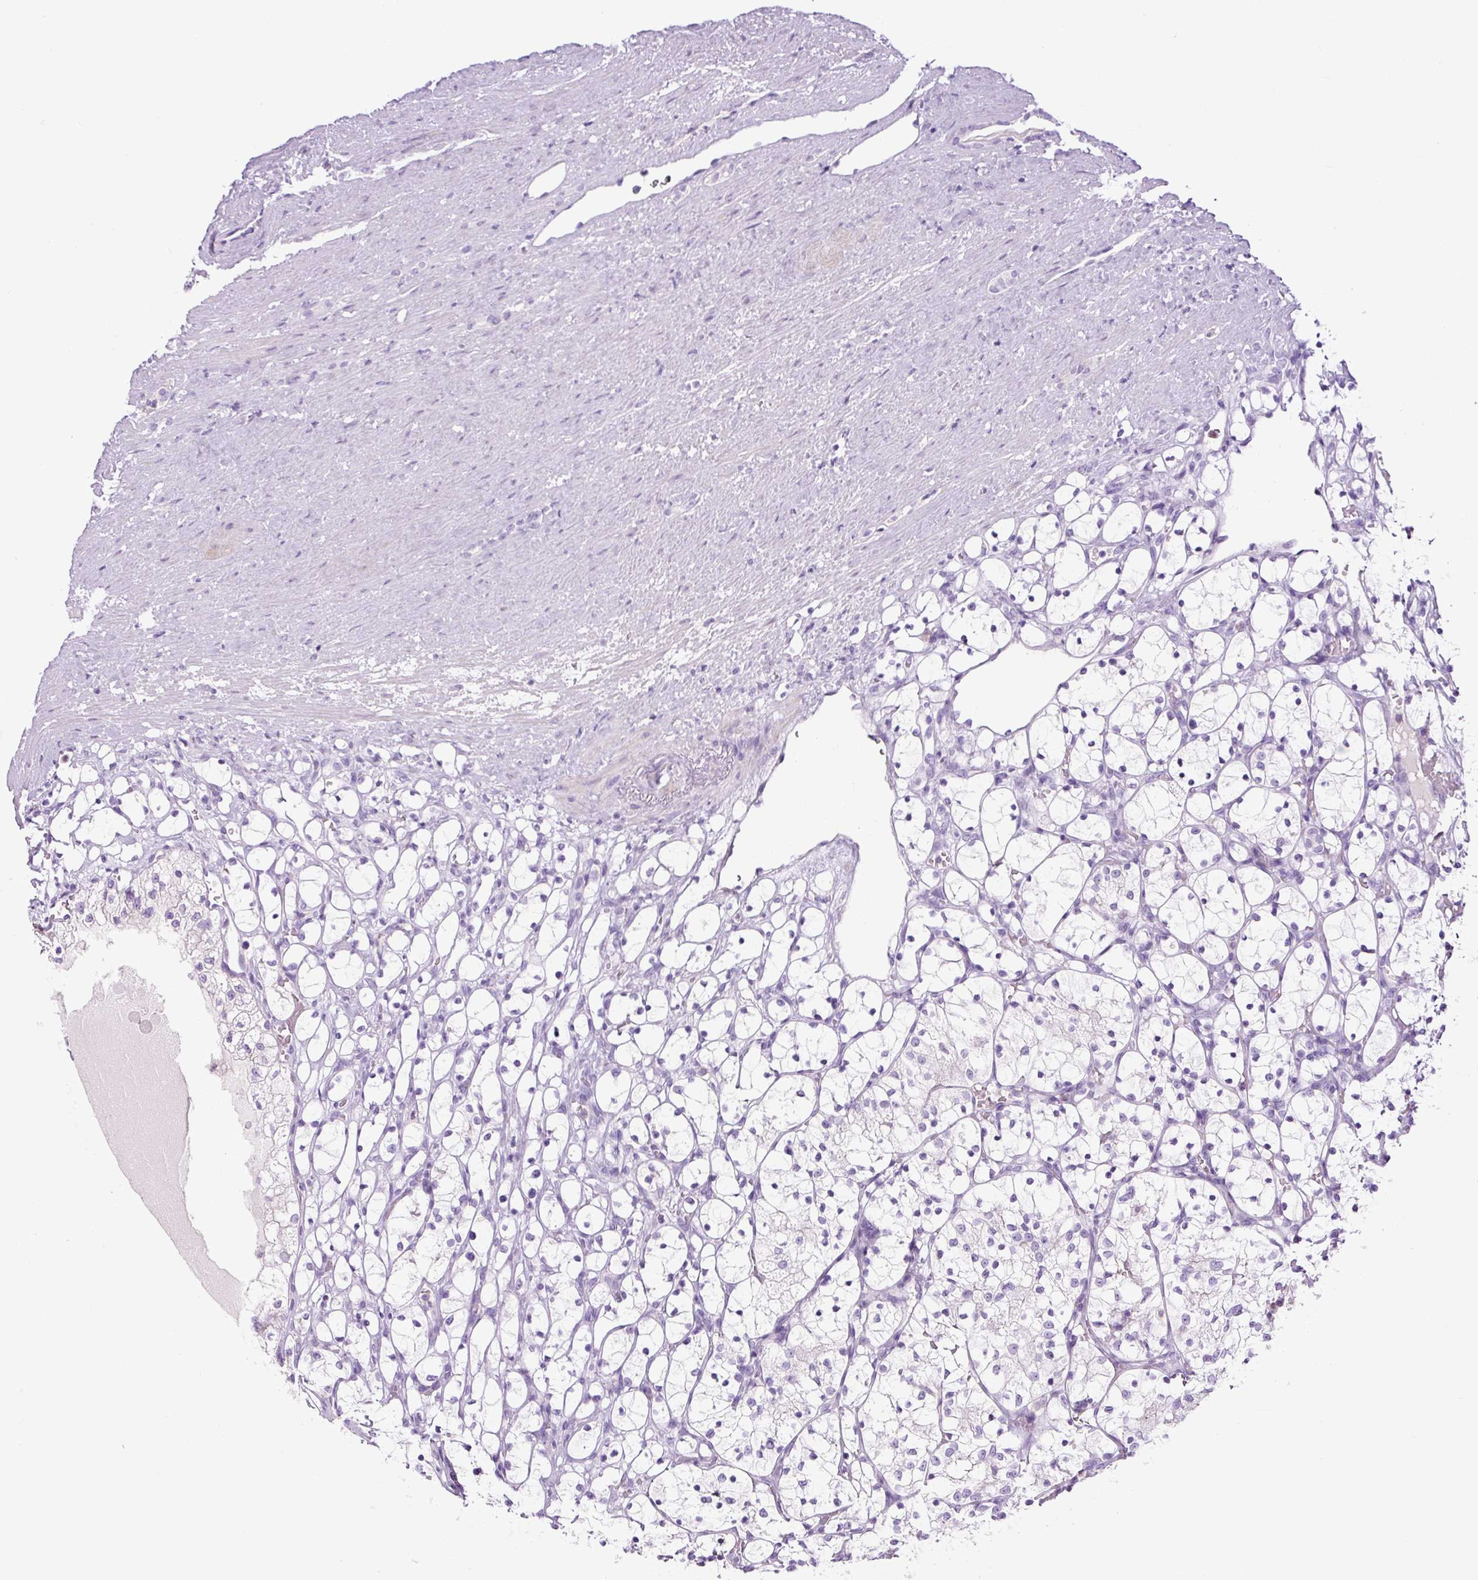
{"staining": {"intensity": "negative", "quantity": "none", "location": "none"}, "tissue": "renal cancer", "cell_type": "Tumor cells", "image_type": "cancer", "snomed": [{"axis": "morphology", "description": "Adenocarcinoma, NOS"}, {"axis": "topography", "description": "Kidney"}], "caption": "High magnification brightfield microscopy of adenocarcinoma (renal) stained with DAB (brown) and counterstained with hematoxylin (blue): tumor cells show no significant expression. (DAB immunohistochemistry visualized using brightfield microscopy, high magnification).", "gene": "RNF212B", "patient": {"sex": "female", "age": 69}}